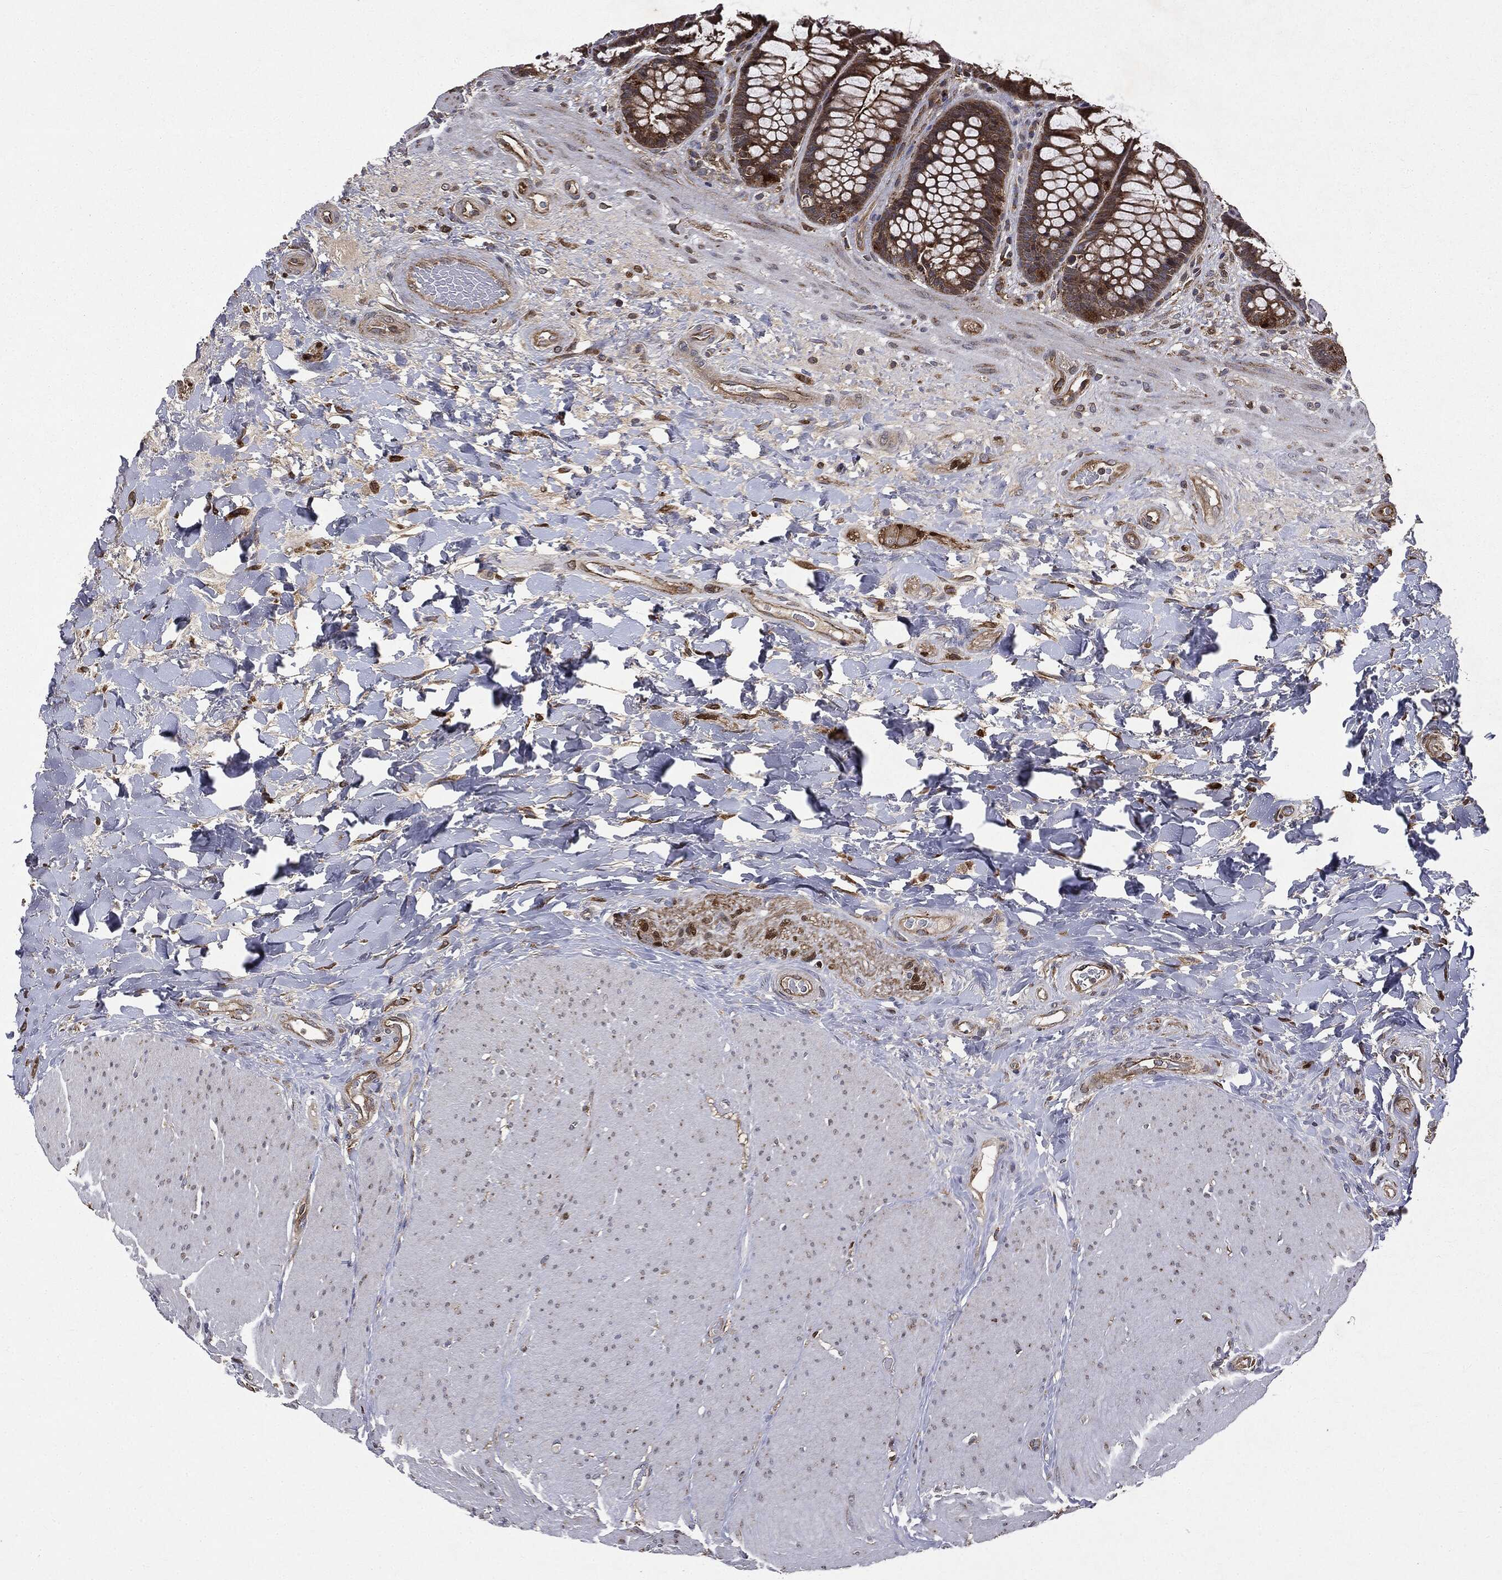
{"staining": {"intensity": "moderate", "quantity": ">75%", "location": "cytoplasmic/membranous"}, "tissue": "rectum", "cell_type": "Glandular cells", "image_type": "normal", "snomed": [{"axis": "morphology", "description": "Normal tissue, NOS"}, {"axis": "topography", "description": "Rectum"}], "caption": "Immunohistochemical staining of unremarkable rectum shows medium levels of moderate cytoplasmic/membranous positivity in about >75% of glandular cells. (DAB (3,3'-diaminobenzidine) IHC with brightfield microscopy, high magnification).", "gene": "PLOD3", "patient": {"sex": "female", "age": 58}}